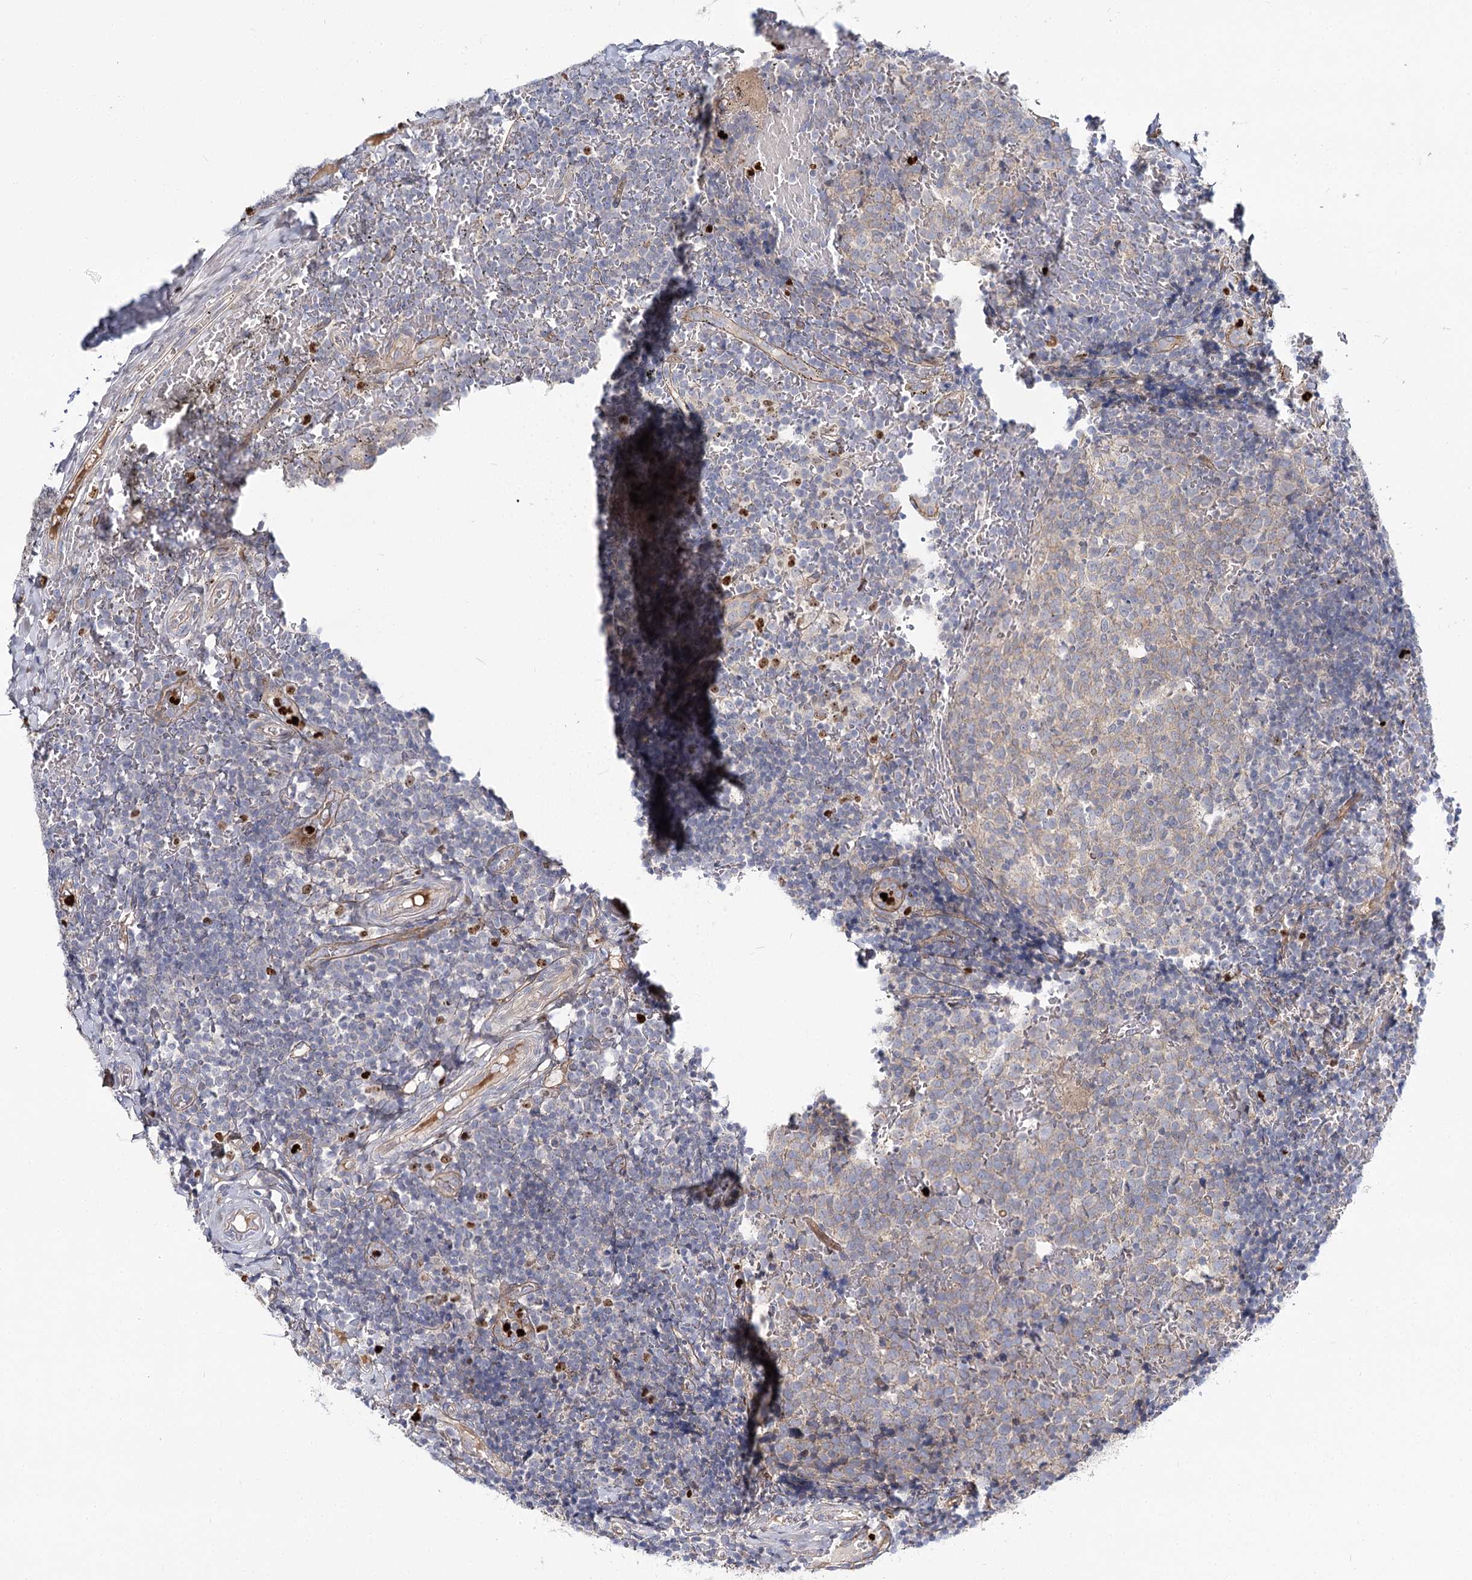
{"staining": {"intensity": "weak", "quantity": "25%-75%", "location": "cytoplasmic/membranous"}, "tissue": "tonsil", "cell_type": "Germinal center cells", "image_type": "normal", "snomed": [{"axis": "morphology", "description": "Normal tissue, NOS"}, {"axis": "topography", "description": "Tonsil"}], "caption": "Germinal center cells demonstrate low levels of weak cytoplasmic/membranous expression in approximately 25%-75% of cells in normal tonsil.", "gene": "C11orf52", "patient": {"sex": "female", "age": 19}}